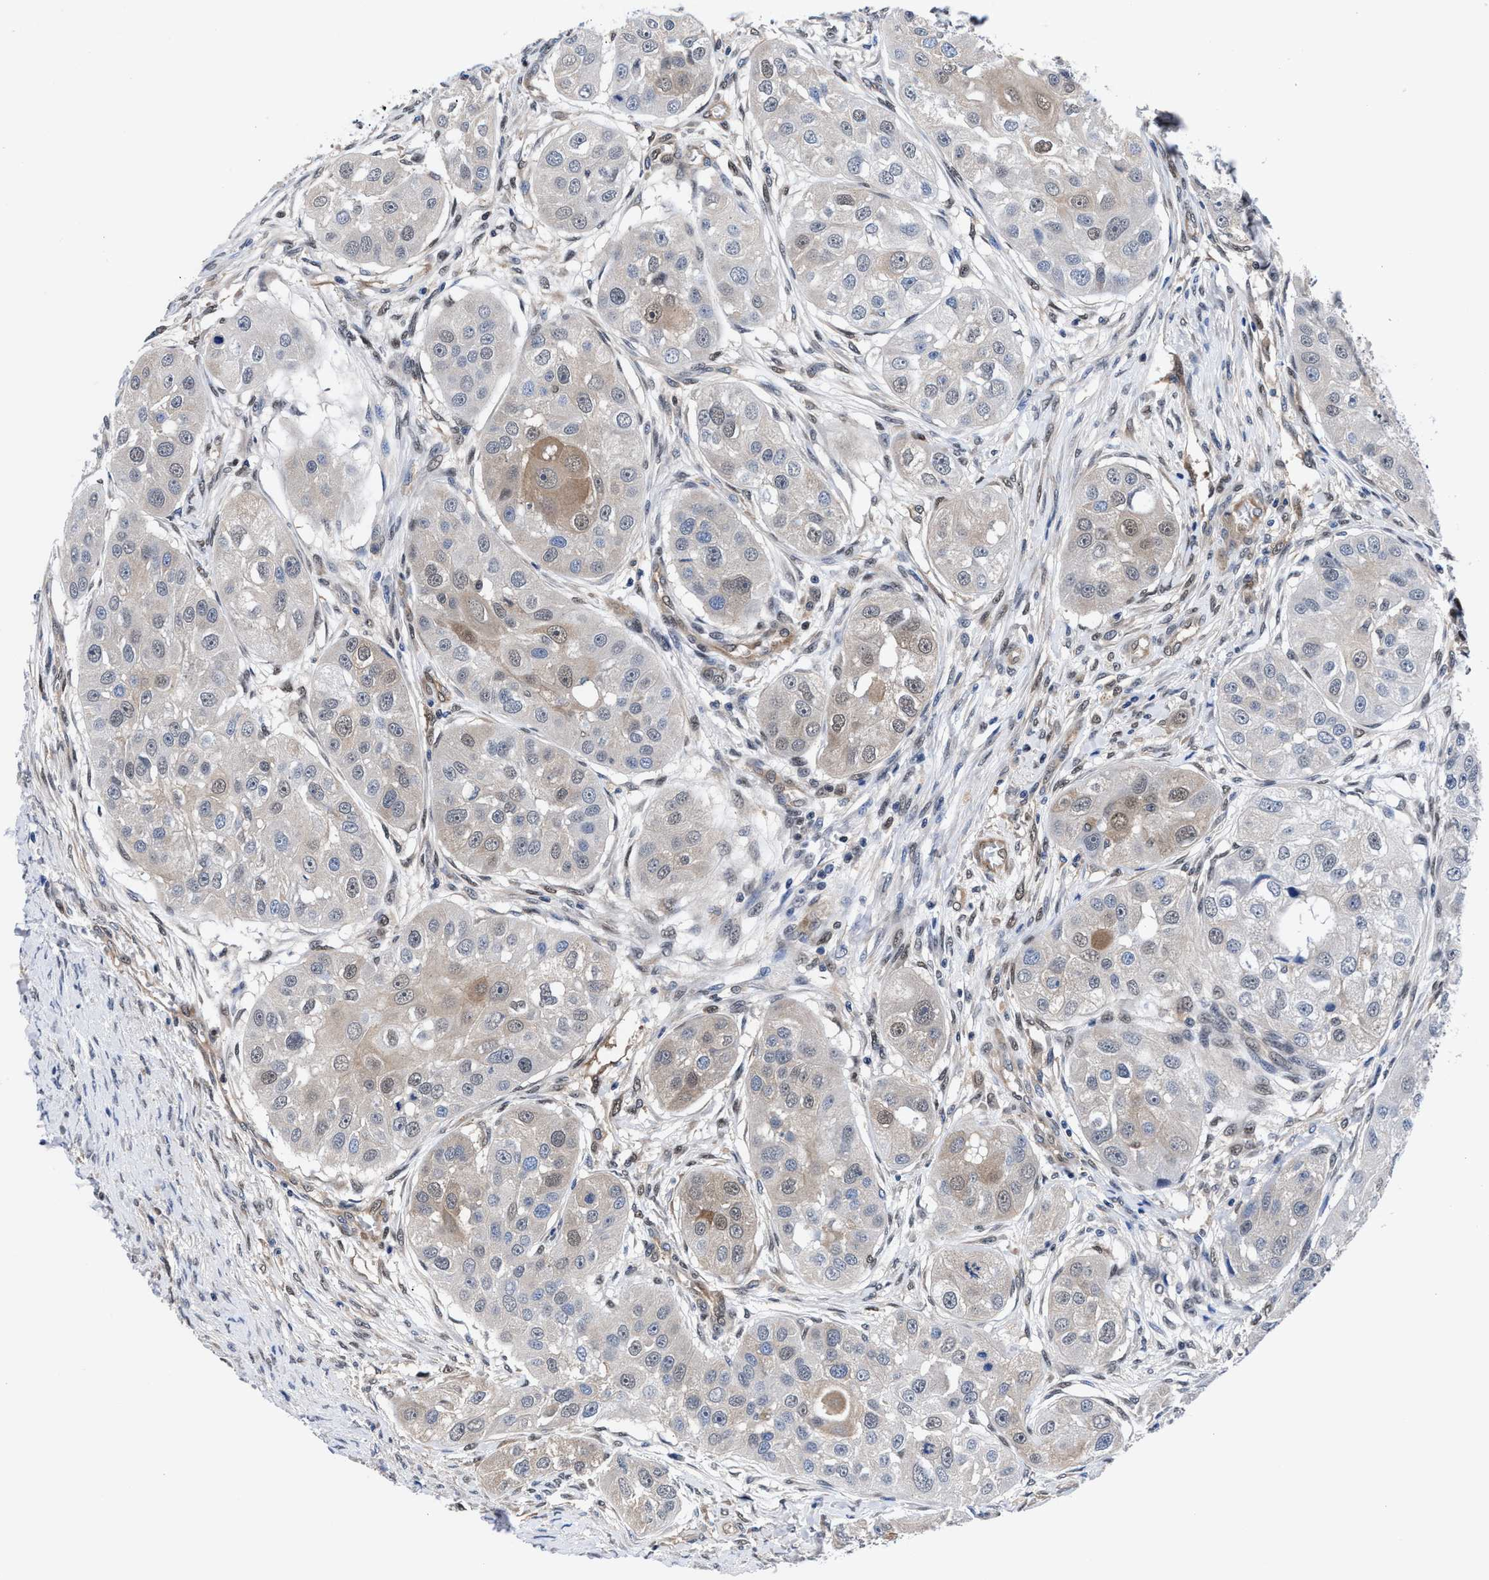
{"staining": {"intensity": "weak", "quantity": "25%-75%", "location": "cytoplasmic/membranous"}, "tissue": "head and neck cancer", "cell_type": "Tumor cells", "image_type": "cancer", "snomed": [{"axis": "morphology", "description": "Normal tissue, NOS"}, {"axis": "morphology", "description": "Squamous cell carcinoma, NOS"}, {"axis": "topography", "description": "Skeletal muscle"}, {"axis": "topography", "description": "Head-Neck"}], "caption": "Head and neck cancer (squamous cell carcinoma) stained with a protein marker demonstrates weak staining in tumor cells.", "gene": "ACLY", "patient": {"sex": "male", "age": 51}}